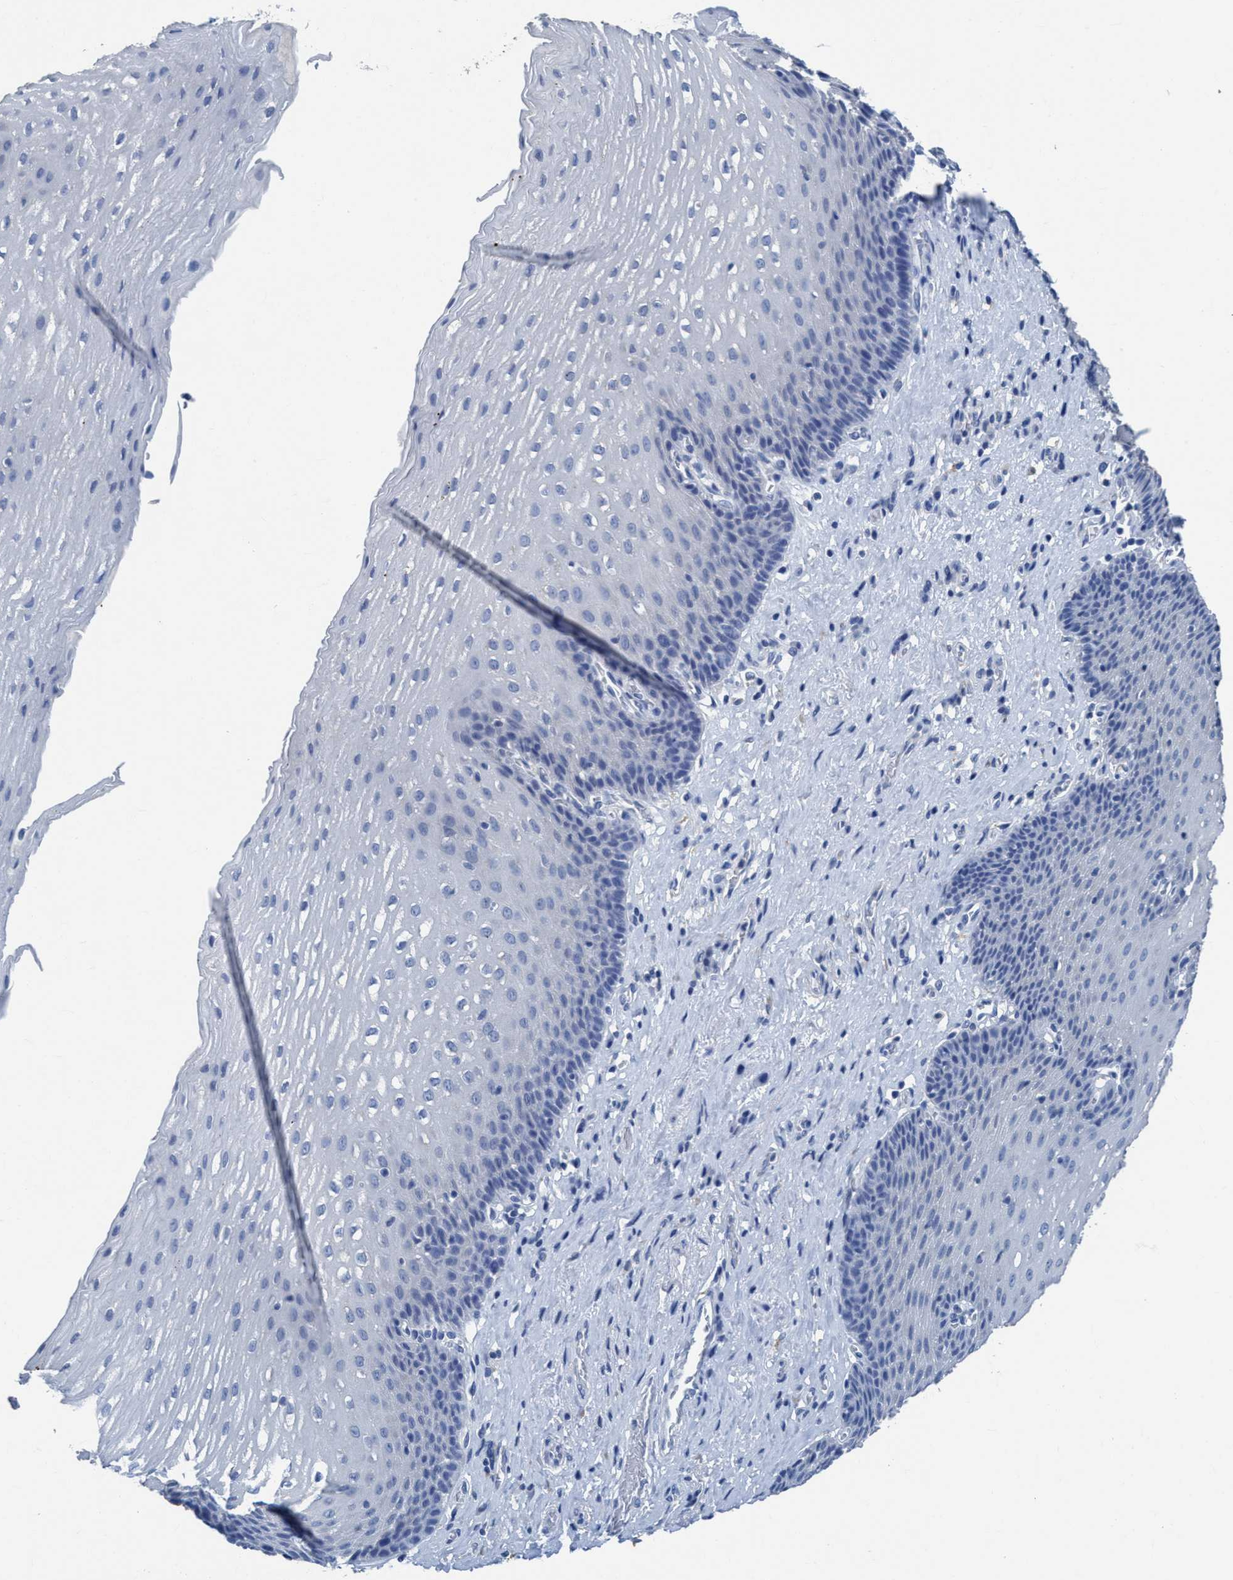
{"staining": {"intensity": "negative", "quantity": "none", "location": "none"}, "tissue": "esophagus", "cell_type": "Squamous epithelial cells", "image_type": "normal", "snomed": [{"axis": "morphology", "description": "Normal tissue, NOS"}, {"axis": "topography", "description": "Esophagus"}], "caption": "DAB (3,3'-diaminobenzidine) immunohistochemical staining of unremarkable human esophagus exhibits no significant positivity in squamous epithelial cells.", "gene": "DNAI1", "patient": {"sex": "male", "age": 48}}